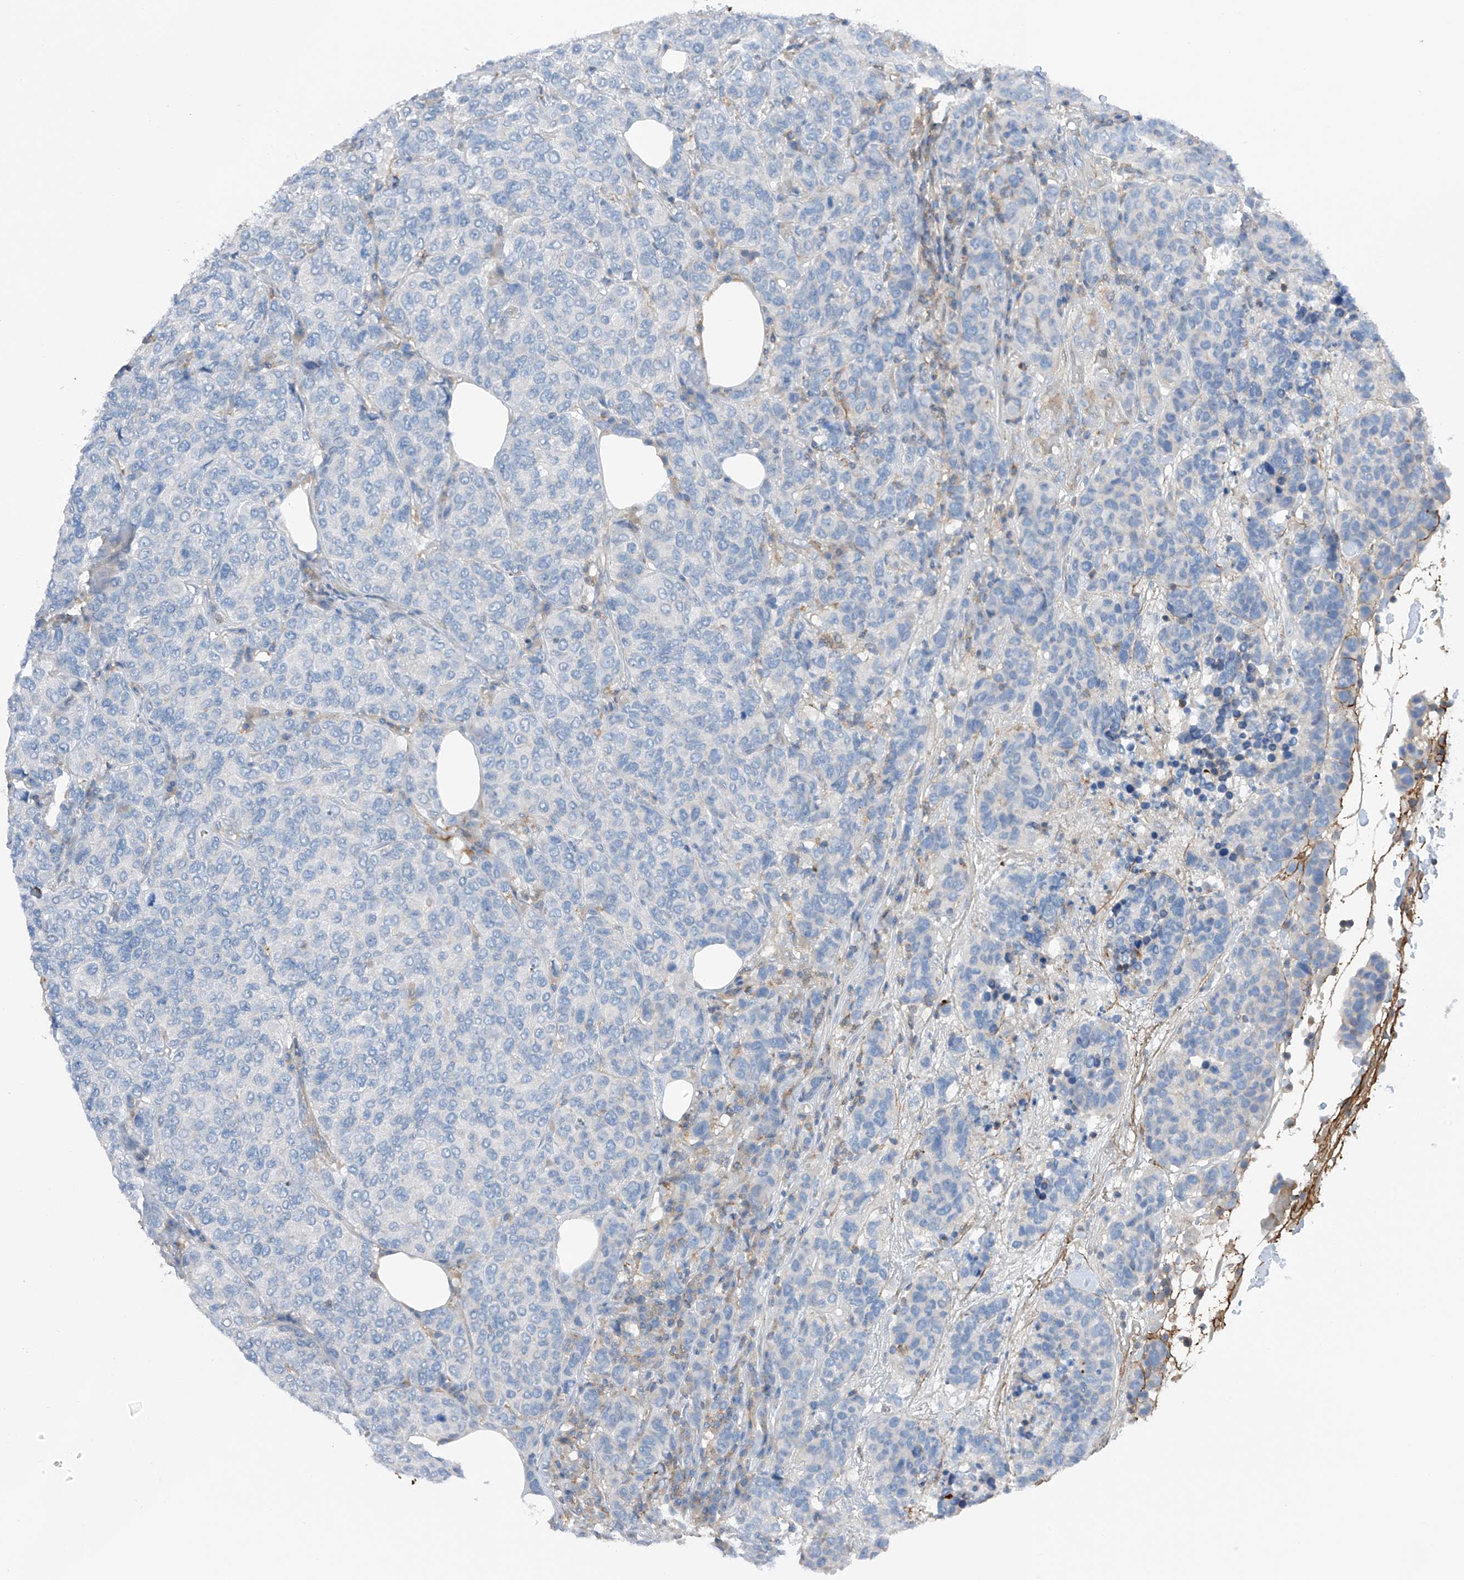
{"staining": {"intensity": "negative", "quantity": "none", "location": "none"}, "tissue": "breast cancer", "cell_type": "Tumor cells", "image_type": "cancer", "snomed": [{"axis": "morphology", "description": "Duct carcinoma"}, {"axis": "topography", "description": "Breast"}], "caption": "DAB (3,3'-diaminobenzidine) immunohistochemical staining of human breast cancer exhibits no significant staining in tumor cells.", "gene": "NALCN", "patient": {"sex": "female", "age": 55}}